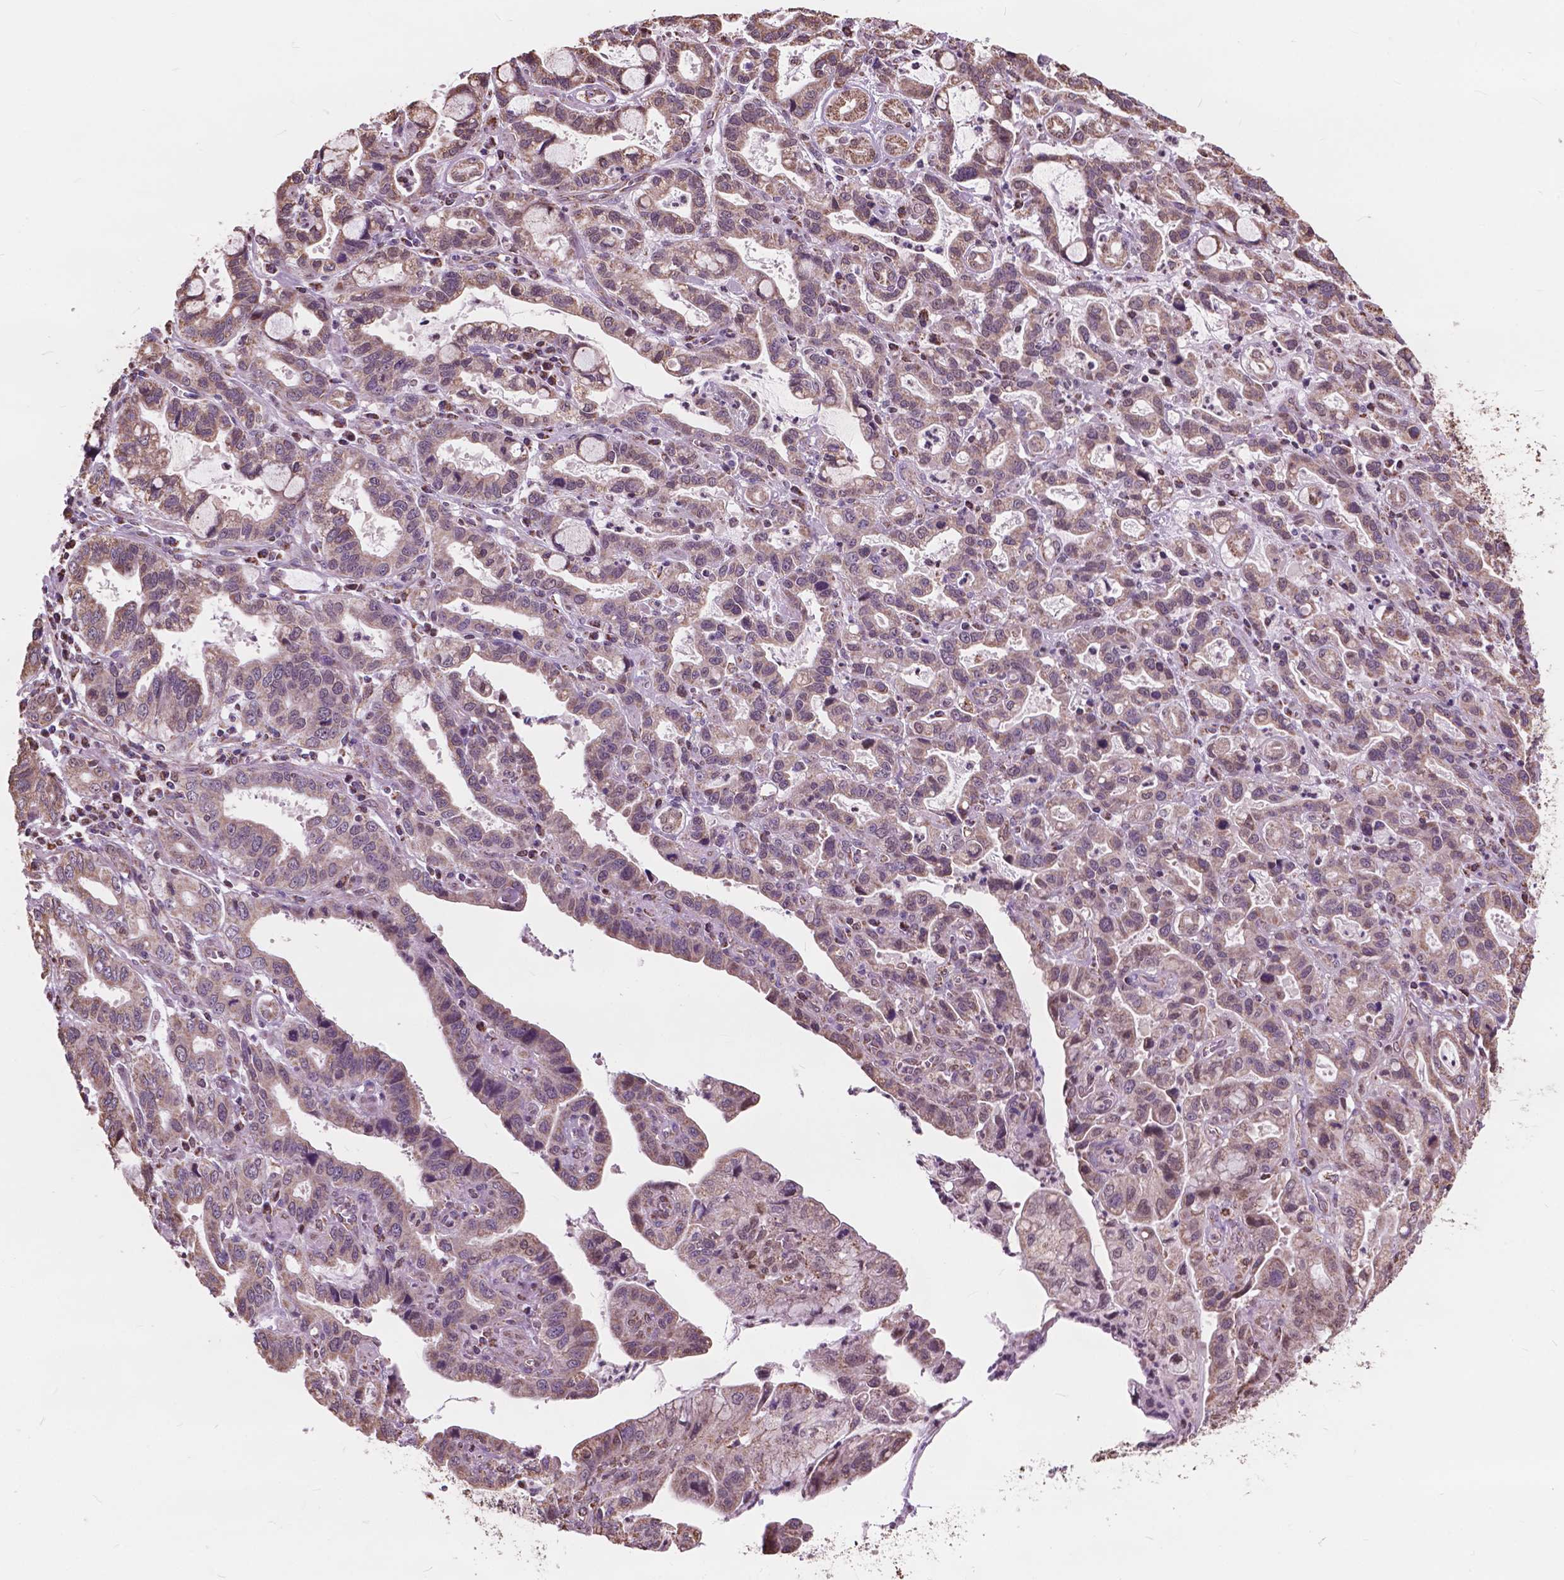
{"staining": {"intensity": "weak", "quantity": ">75%", "location": "cytoplasmic/membranous"}, "tissue": "stomach cancer", "cell_type": "Tumor cells", "image_type": "cancer", "snomed": [{"axis": "morphology", "description": "Adenocarcinoma, NOS"}, {"axis": "topography", "description": "Stomach, lower"}], "caption": "This histopathology image reveals adenocarcinoma (stomach) stained with immunohistochemistry (IHC) to label a protein in brown. The cytoplasmic/membranous of tumor cells show weak positivity for the protein. Nuclei are counter-stained blue.", "gene": "SCOC", "patient": {"sex": "female", "age": 76}}